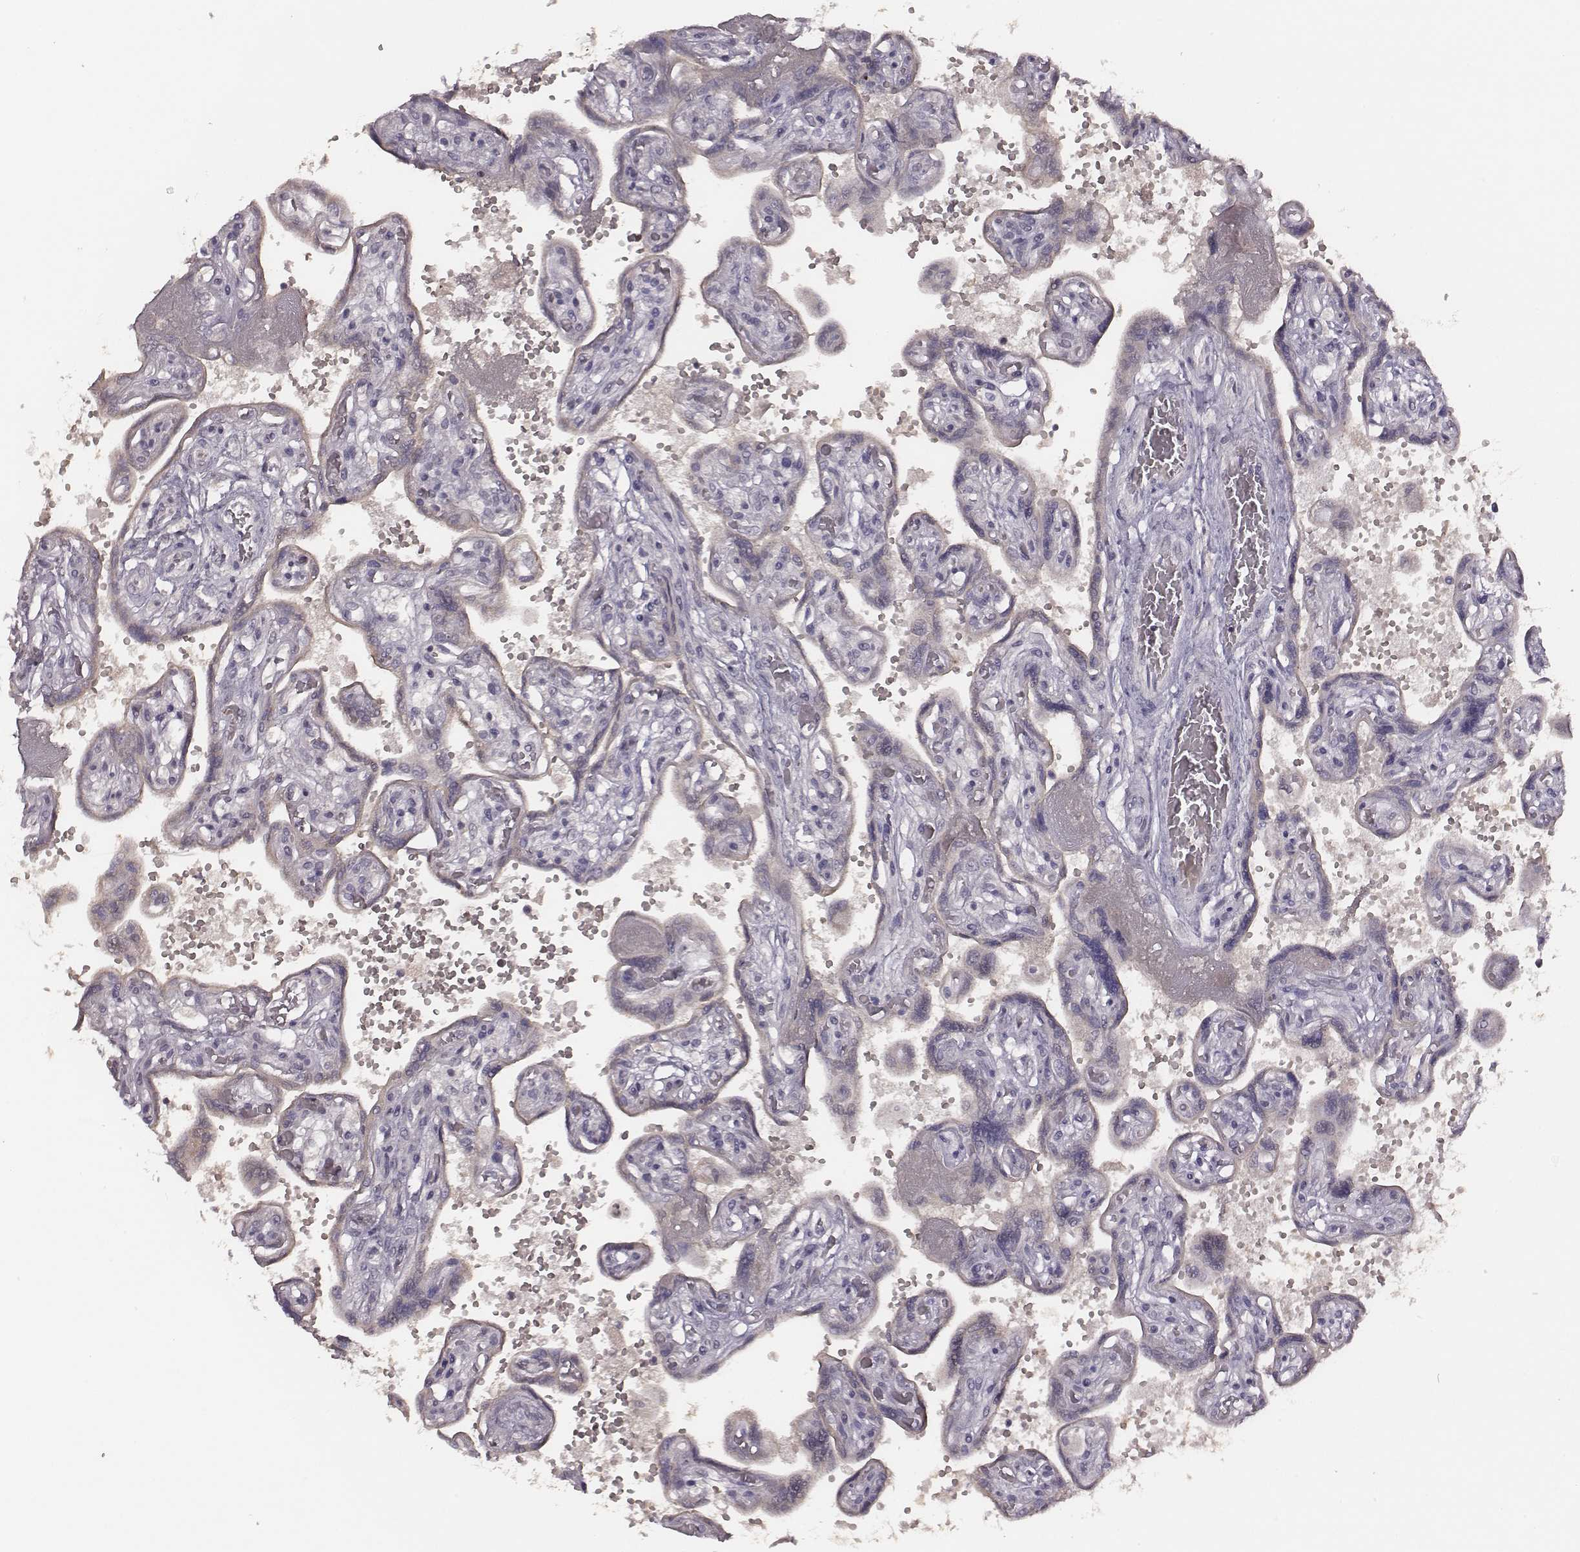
{"staining": {"intensity": "negative", "quantity": "none", "location": "none"}, "tissue": "placenta", "cell_type": "Decidual cells", "image_type": "normal", "snomed": [{"axis": "morphology", "description": "Normal tissue, NOS"}, {"axis": "topography", "description": "Placenta"}], "caption": "Decidual cells show no significant staining in unremarkable placenta.", "gene": "SLC22A6", "patient": {"sex": "female", "age": 32}}